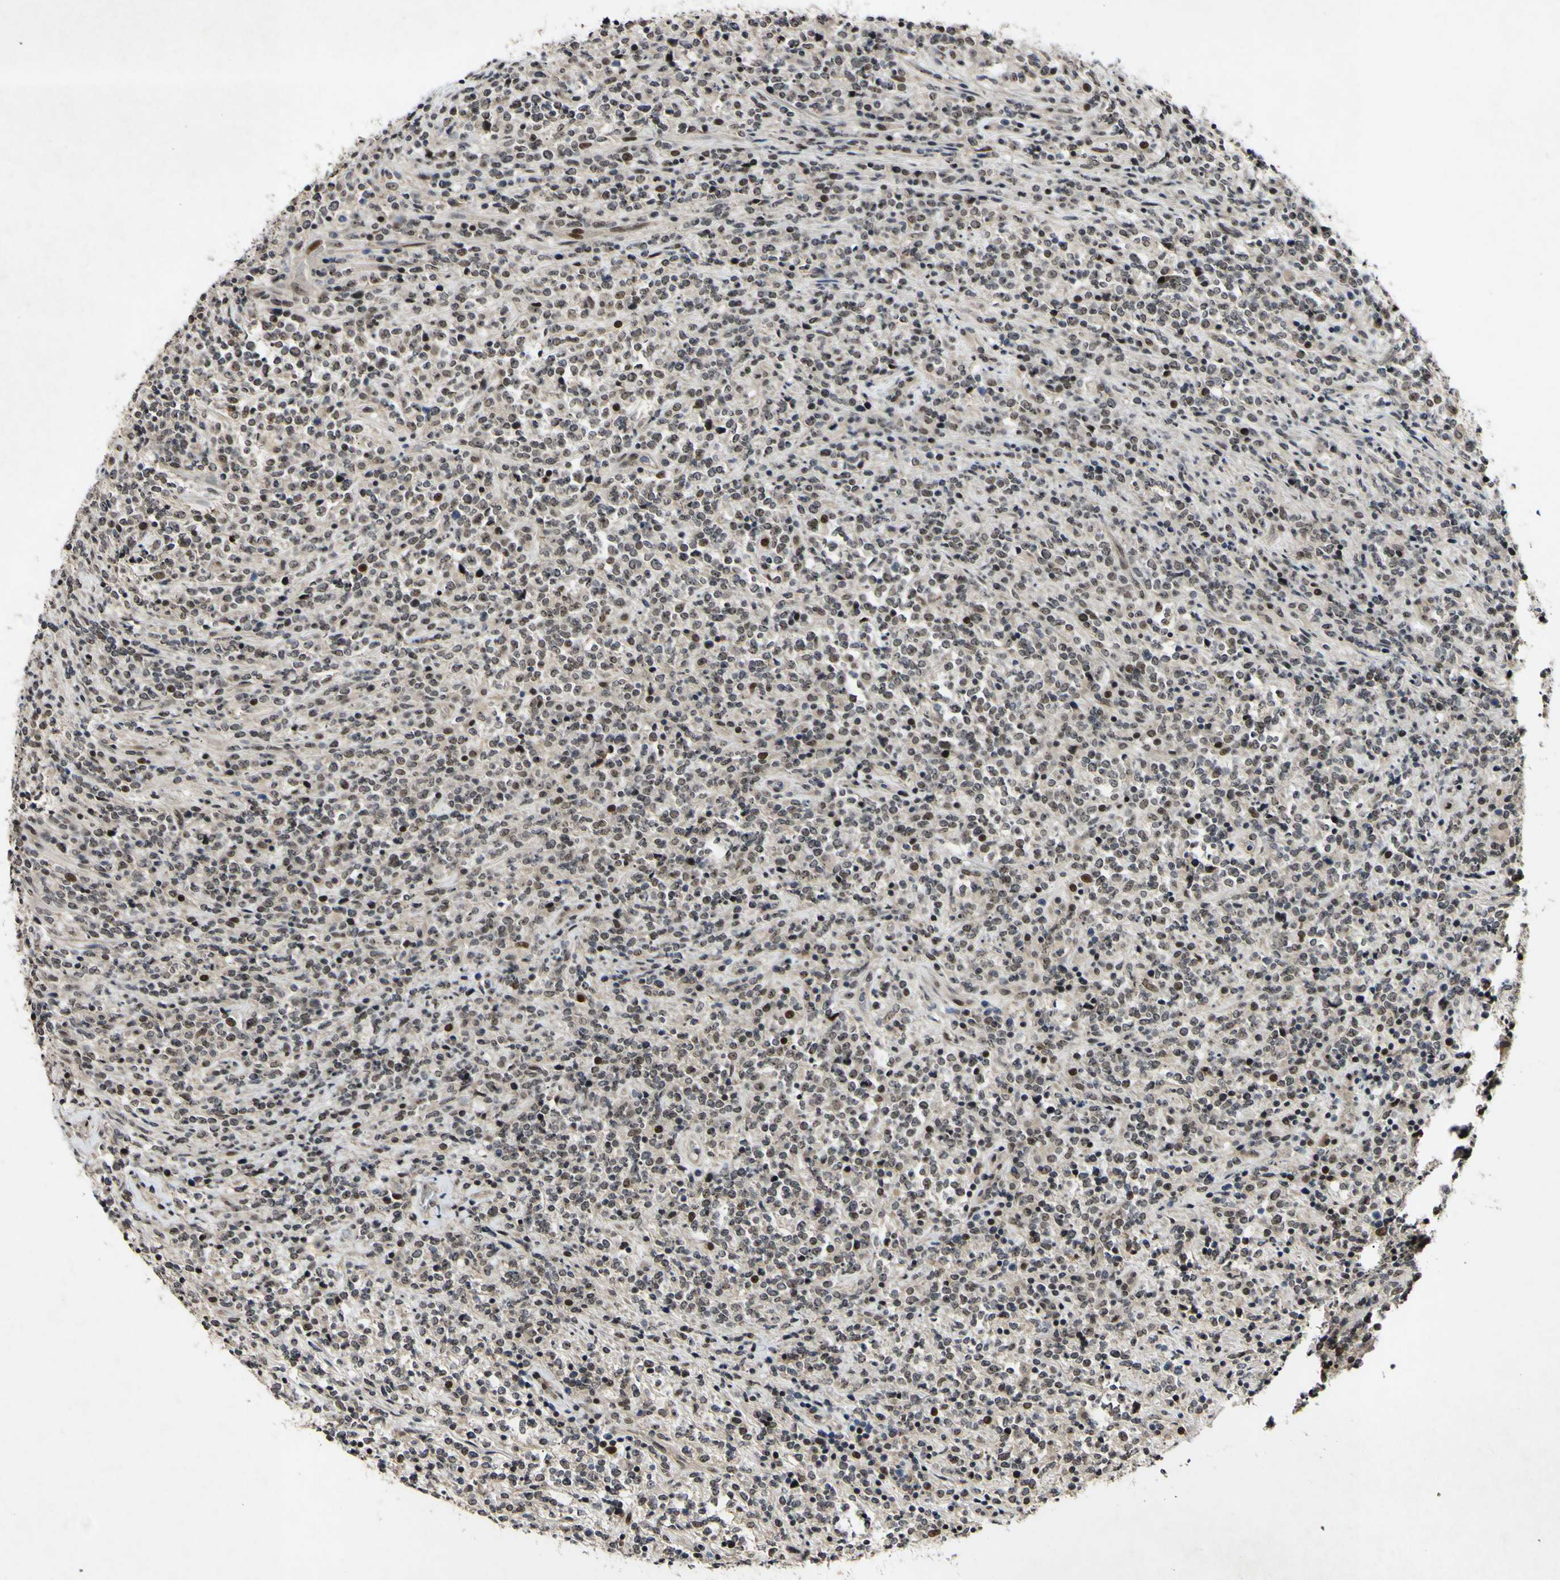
{"staining": {"intensity": "moderate", "quantity": "<25%", "location": "nuclear"}, "tissue": "lymphoma", "cell_type": "Tumor cells", "image_type": "cancer", "snomed": [{"axis": "morphology", "description": "Malignant lymphoma, non-Hodgkin's type, High grade"}, {"axis": "topography", "description": "Soft tissue"}], "caption": "High-grade malignant lymphoma, non-Hodgkin's type stained for a protein (brown) displays moderate nuclear positive staining in approximately <25% of tumor cells.", "gene": "POLR2F", "patient": {"sex": "male", "age": 18}}